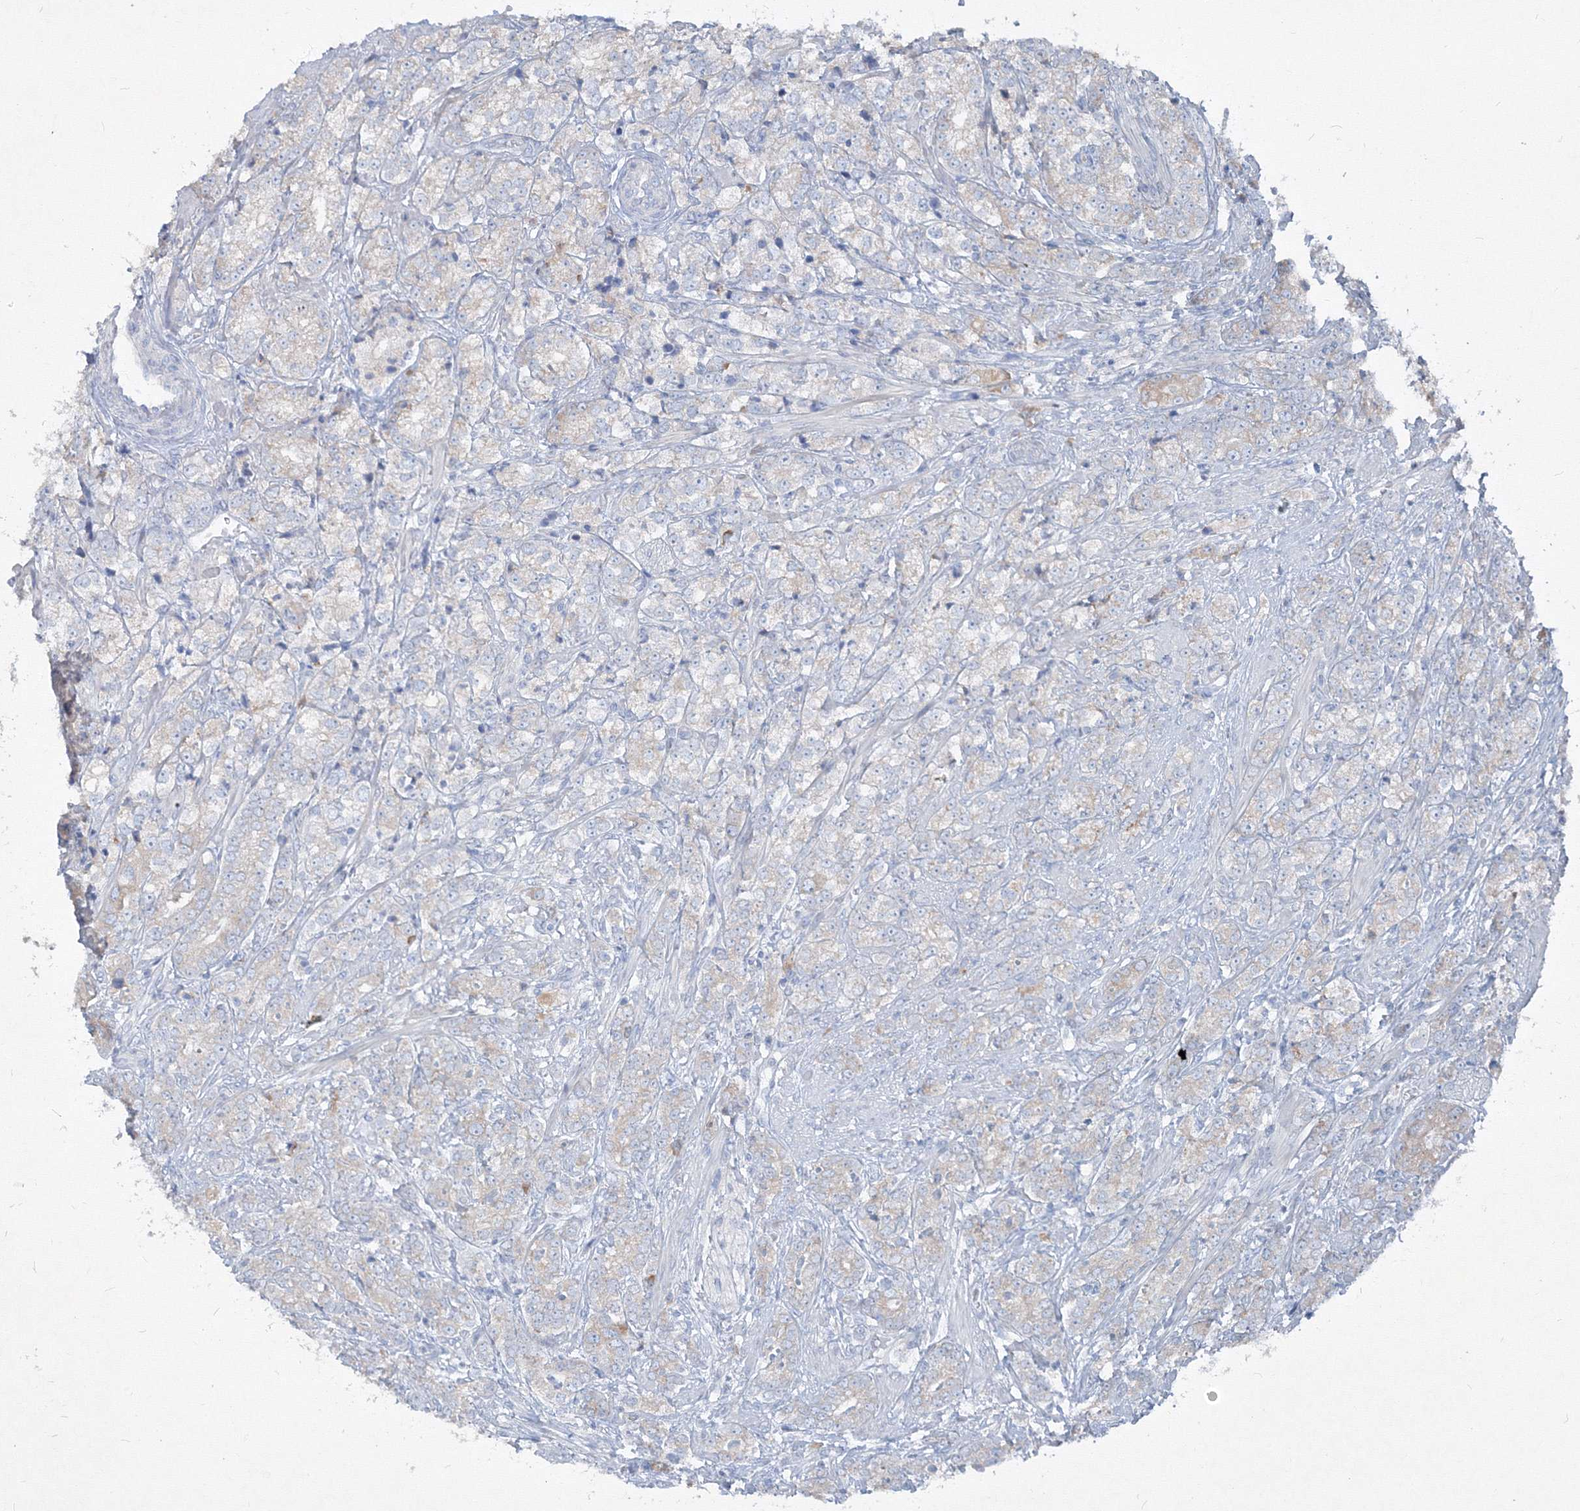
{"staining": {"intensity": "weak", "quantity": "<25%", "location": "cytoplasmic/membranous"}, "tissue": "prostate cancer", "cell_type": "Tumor cells", "image_type": "cancer", "snomed": [{"axis": "morphology", "description": "Adenocarcinoma, High grade"}, {"axis": "topography", "description": "Prostate"}], "caption": "Immunohistochemistry histopathology image of human high-grade adenocarcinoma (prostate) stained for a protein (brown), which exhibits no positivity in tumor cells. (IHC, brightfield microscopy, high magnification).", "gene": "IFNAR1", "patient": {"sex": "male", "age": 69}}